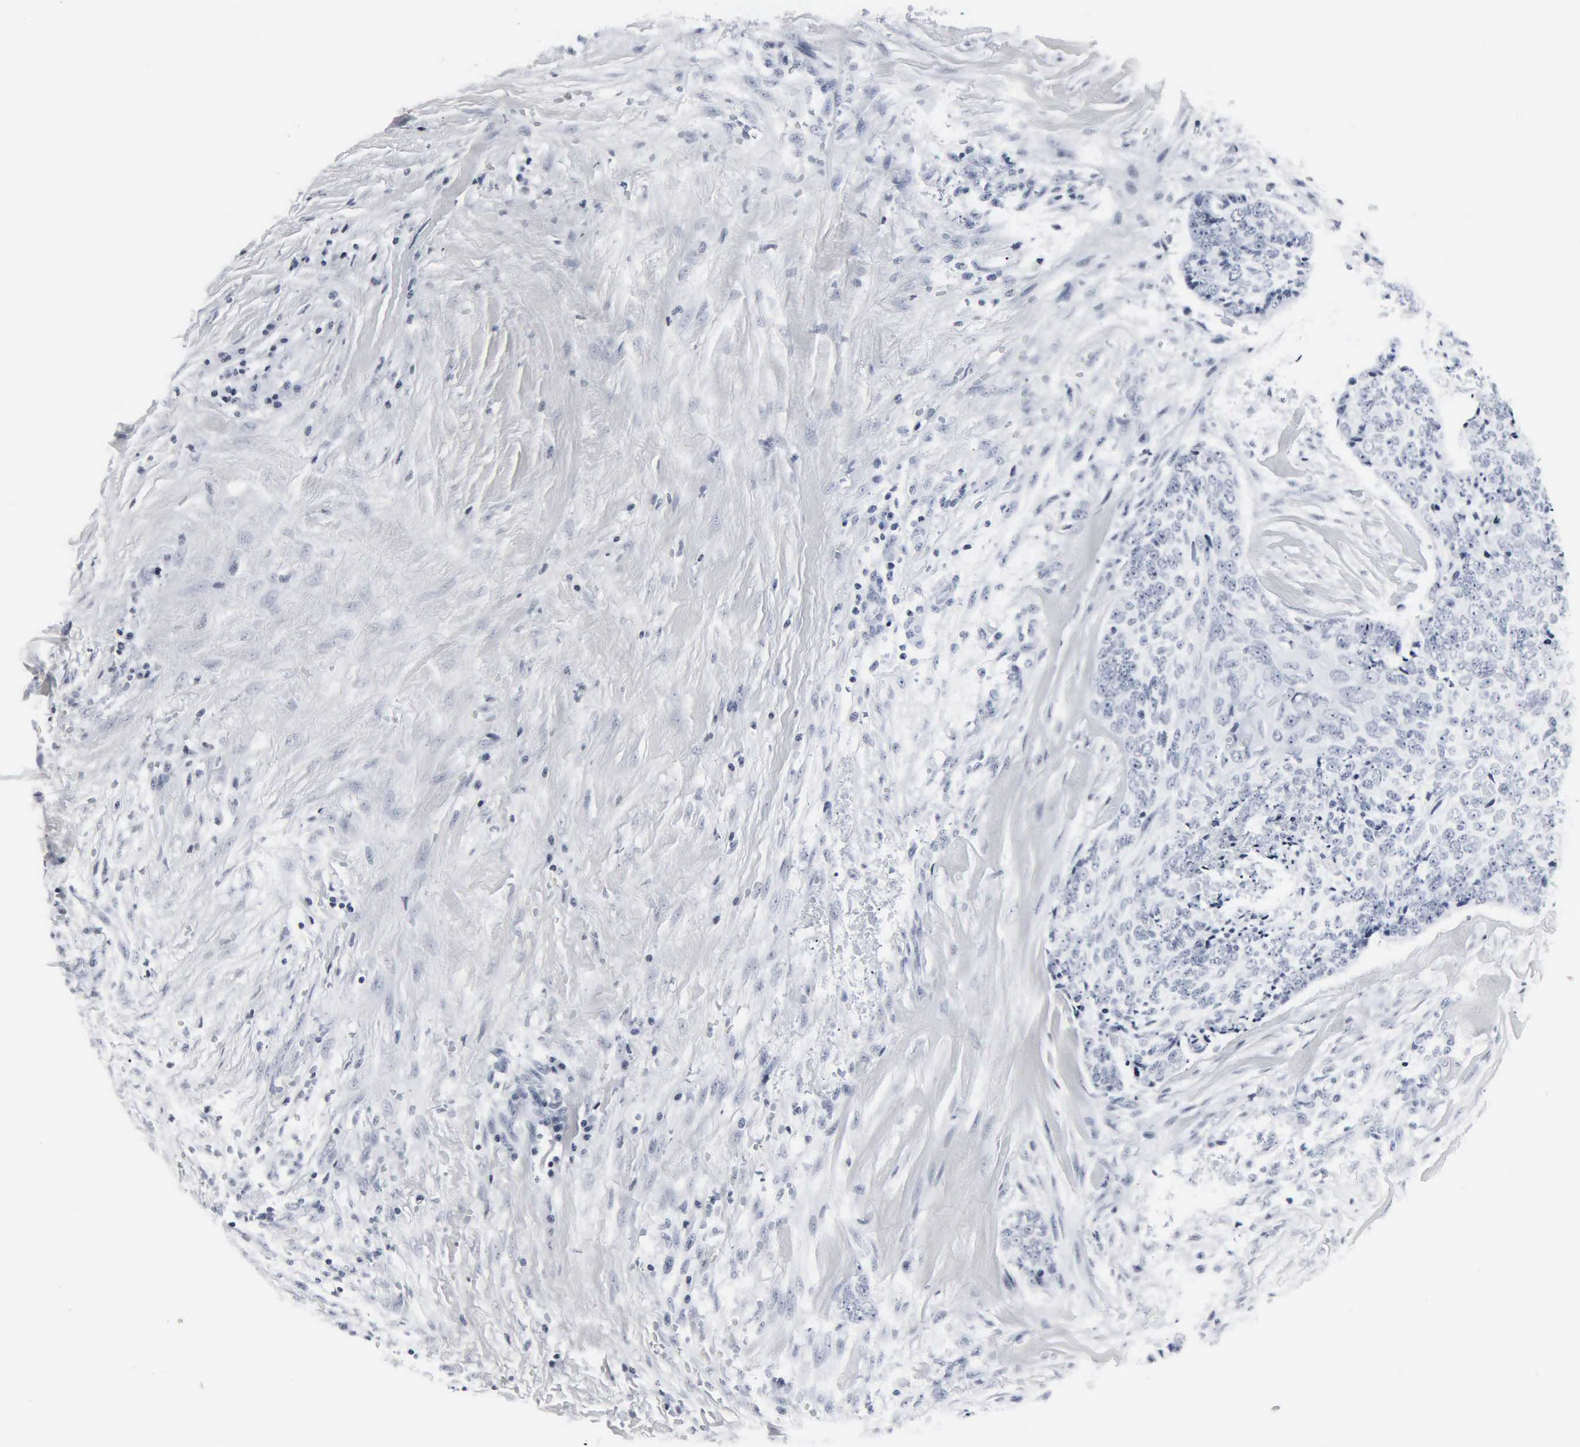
{"staining": {"intensity": "negative", "quantity": "none", "location": "none"}, "tissue": "head and neck cancer", "cell_type": "Tumor cells", "image_type": "cancer", "snomed": [{"axis": "morphology", "description": "Squamous cell carcinoma, NOS"}, {"axis": "topography", "description": "Salivary gland"}, {"axis": "topography", "description": "Head-Neck"}], "caption": "Immunohistochemistry (IHC) of head and neck cancer reveals no positivity in tumor cells.", "gene": "DGCR2", "patient": {"sex": "male", "age": 70}}